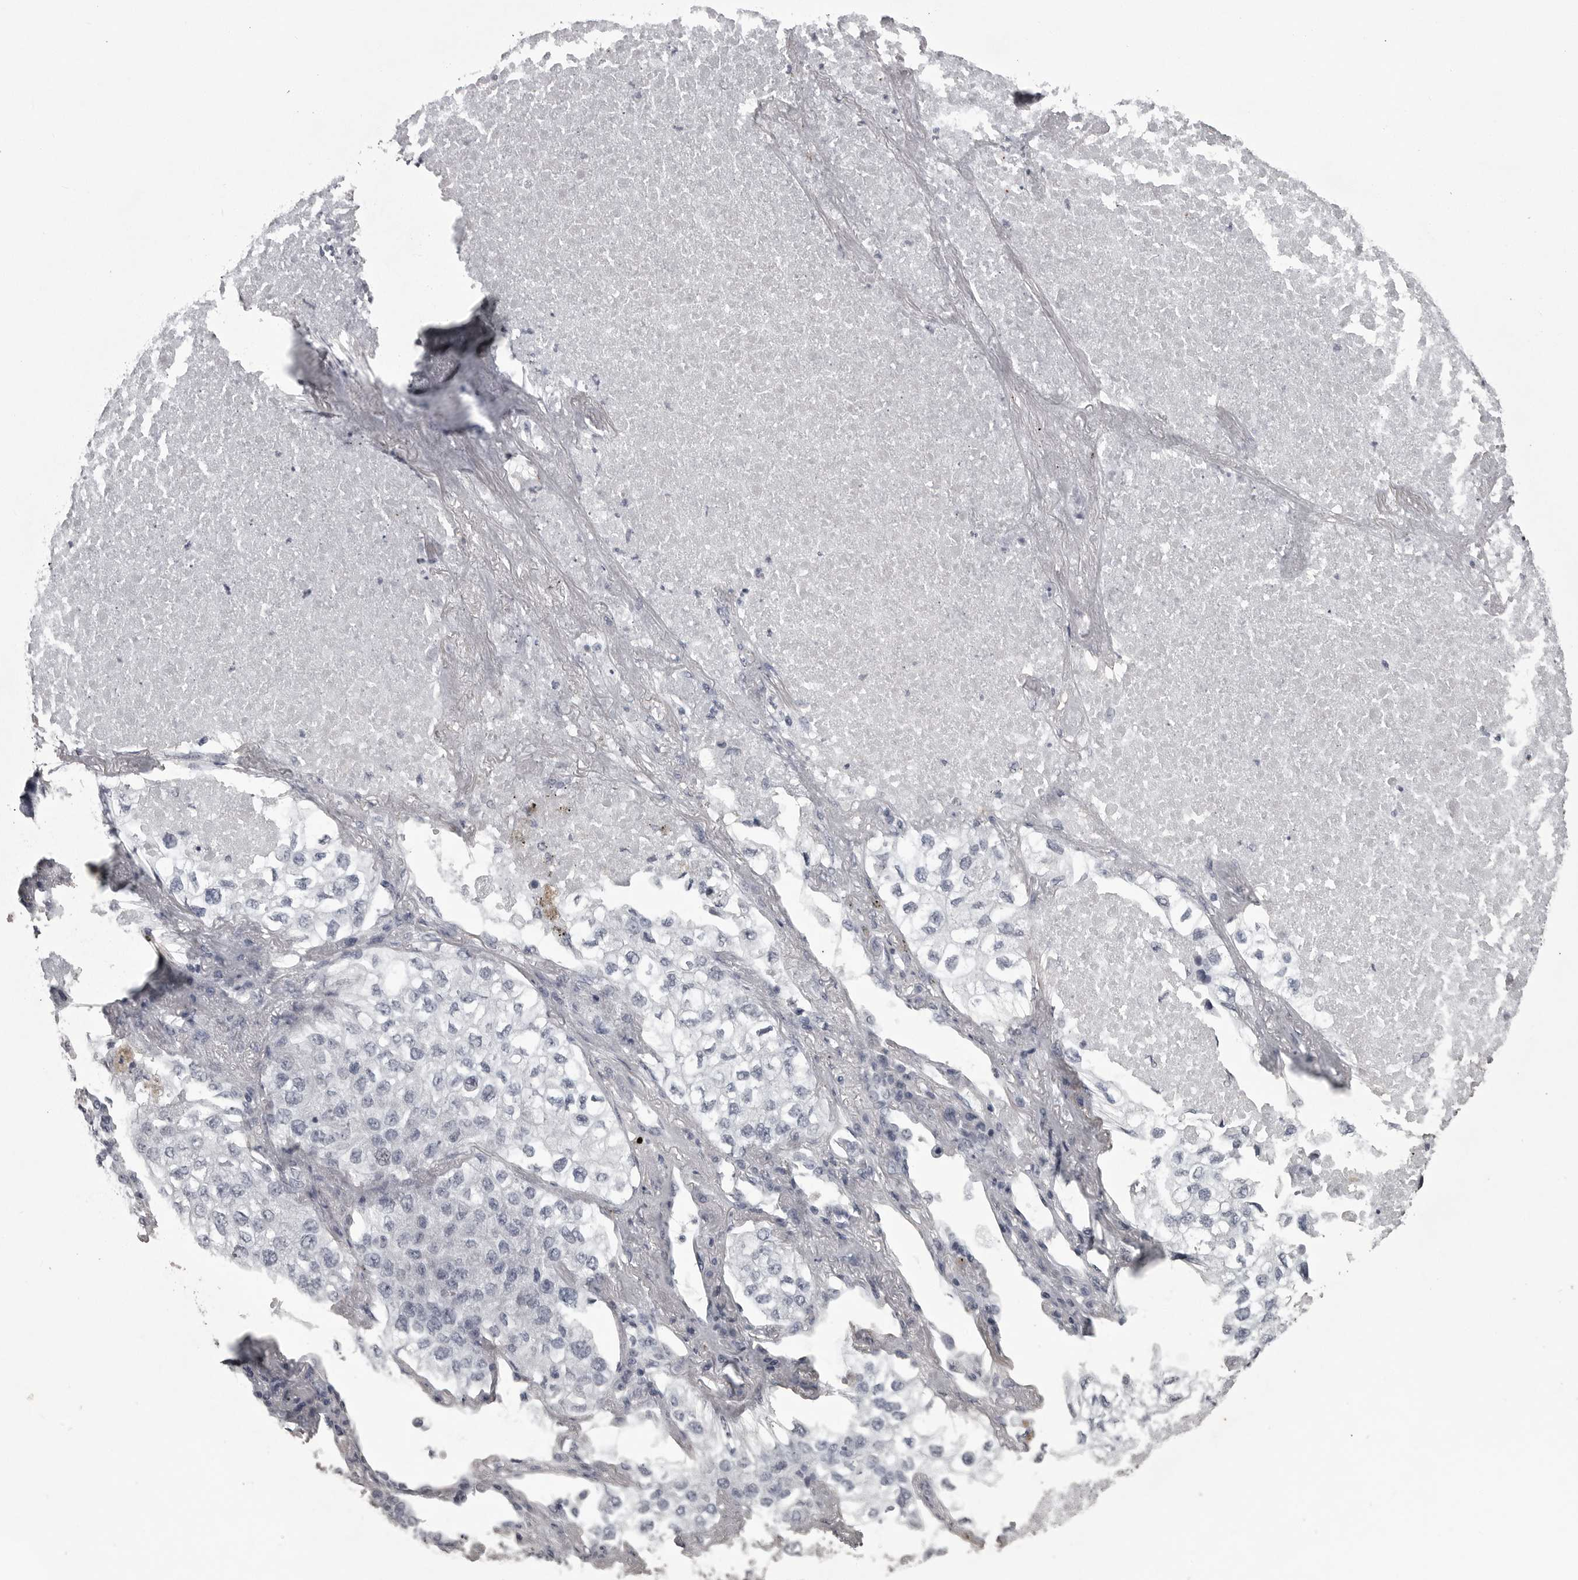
{"staining": {"intensity": "negative", "quantity": "none", "location": "none"}, "tissue": "lung cancer", "cell_type": "Tumor cells", "image_type": "cancer", "snomed": [{"axis": "morphology", "description": "Adenocarcinoma, NOS"}, {"axis": "topography", "description": "Lung"}], "caption": "High magnification brightfield microscopy of adenocarcinoma (lung) stained with DAB (3,3'-diaminobenzidine) (brown) and counterstained with hematoxylin (blue): tumor cells show no significant positivity.", "gene": "LYSMD1", "patient": {"sex": "male", "age": 63}}